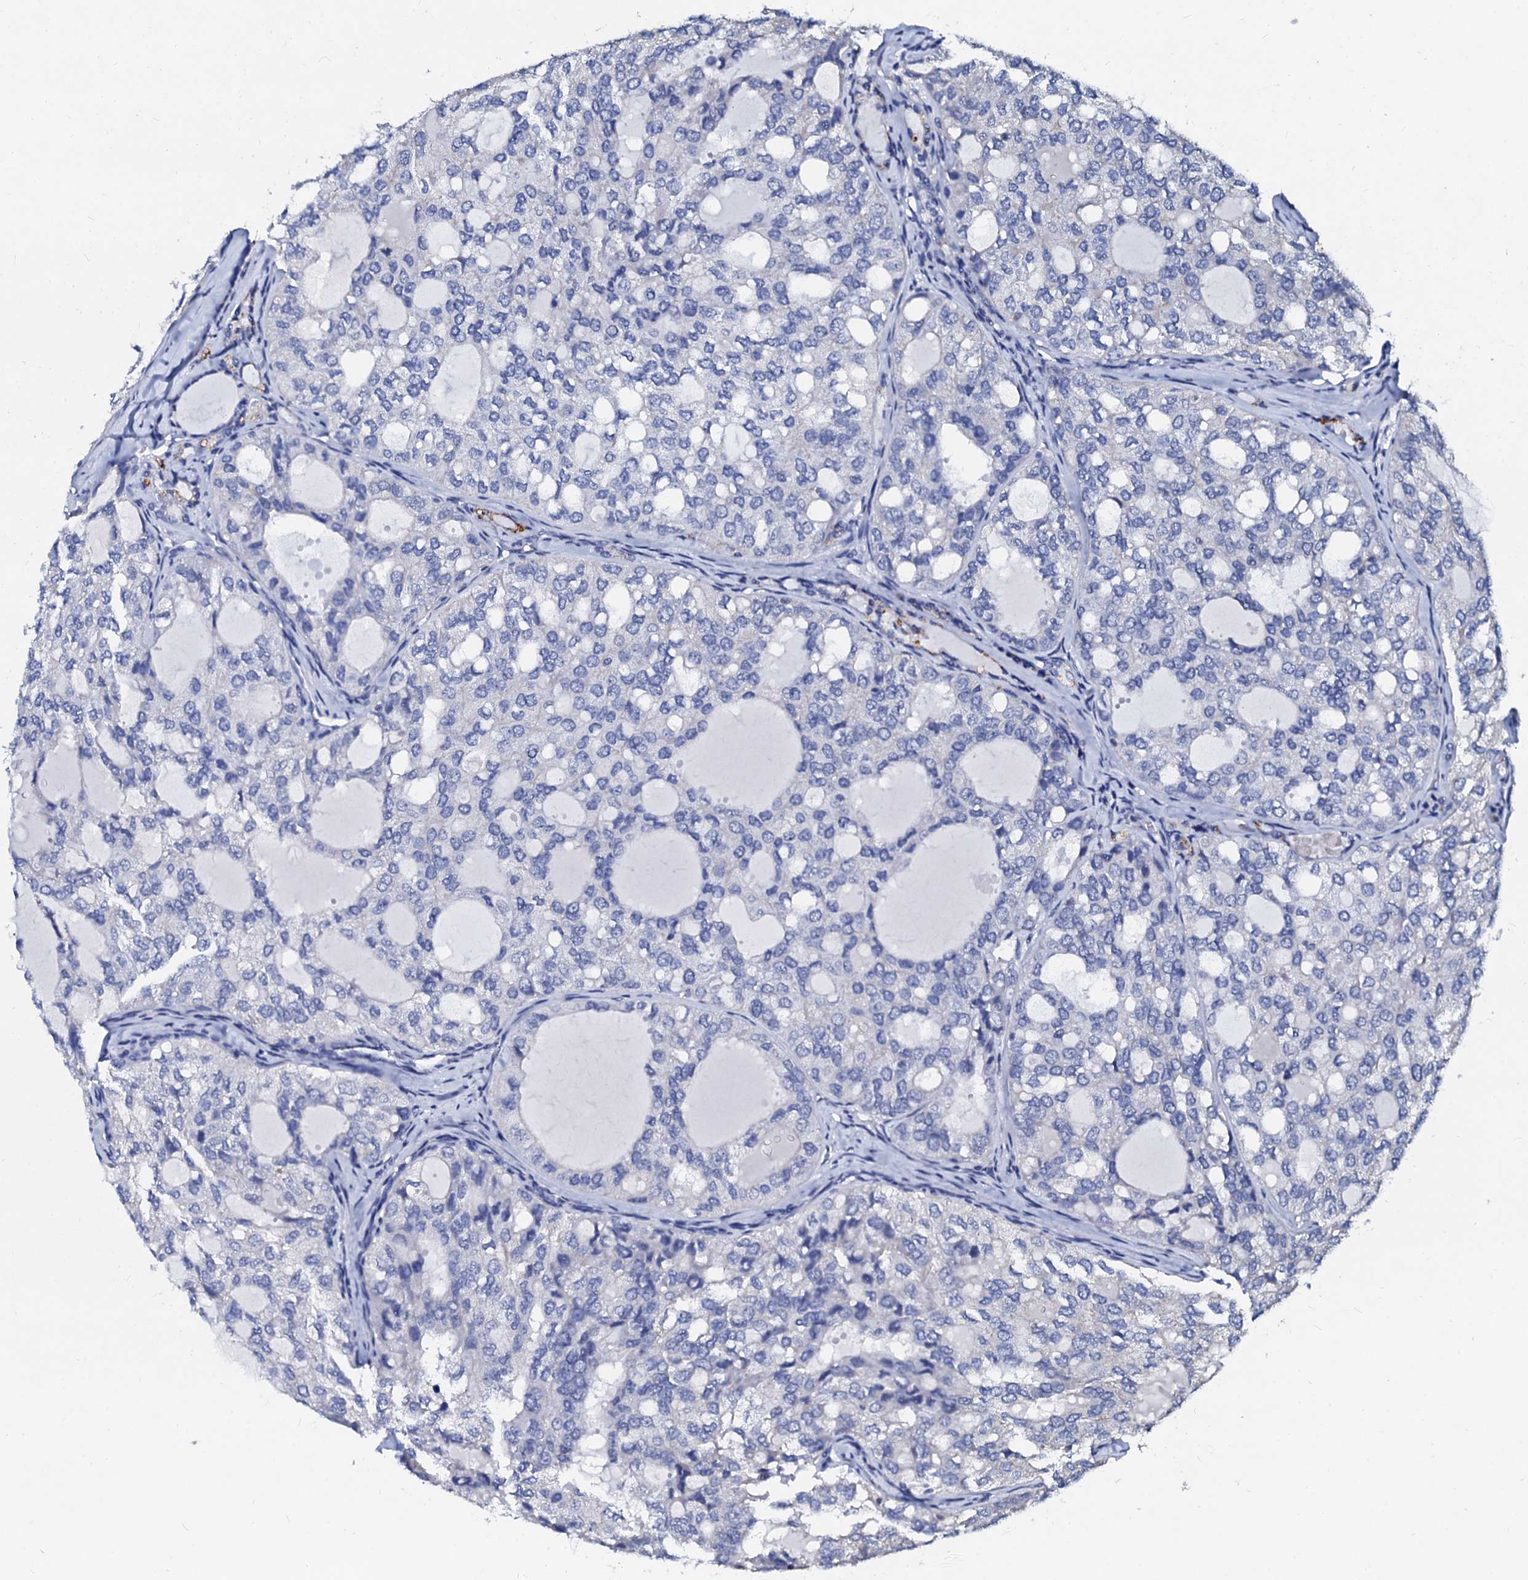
{"staining": {"intensity": "negative", "quantity": "none", "location": "none"}, "tissue": "thyroid cancer", "cell_type": "Tumor cells", "image_type": "cancer", "snomed": [{"axis": "morphology", "description": "Follicular adenoma carcinoma, NOS"}, {"axis": "topography", "description": "Thyroid gland"}], "caption": "Thyroid follicular adenoma carcinoma stained for a protein using IHC displays no expression tumor cells.", "gene": "SLC37A4", "patient": {"sex": "male", "age": 75}}